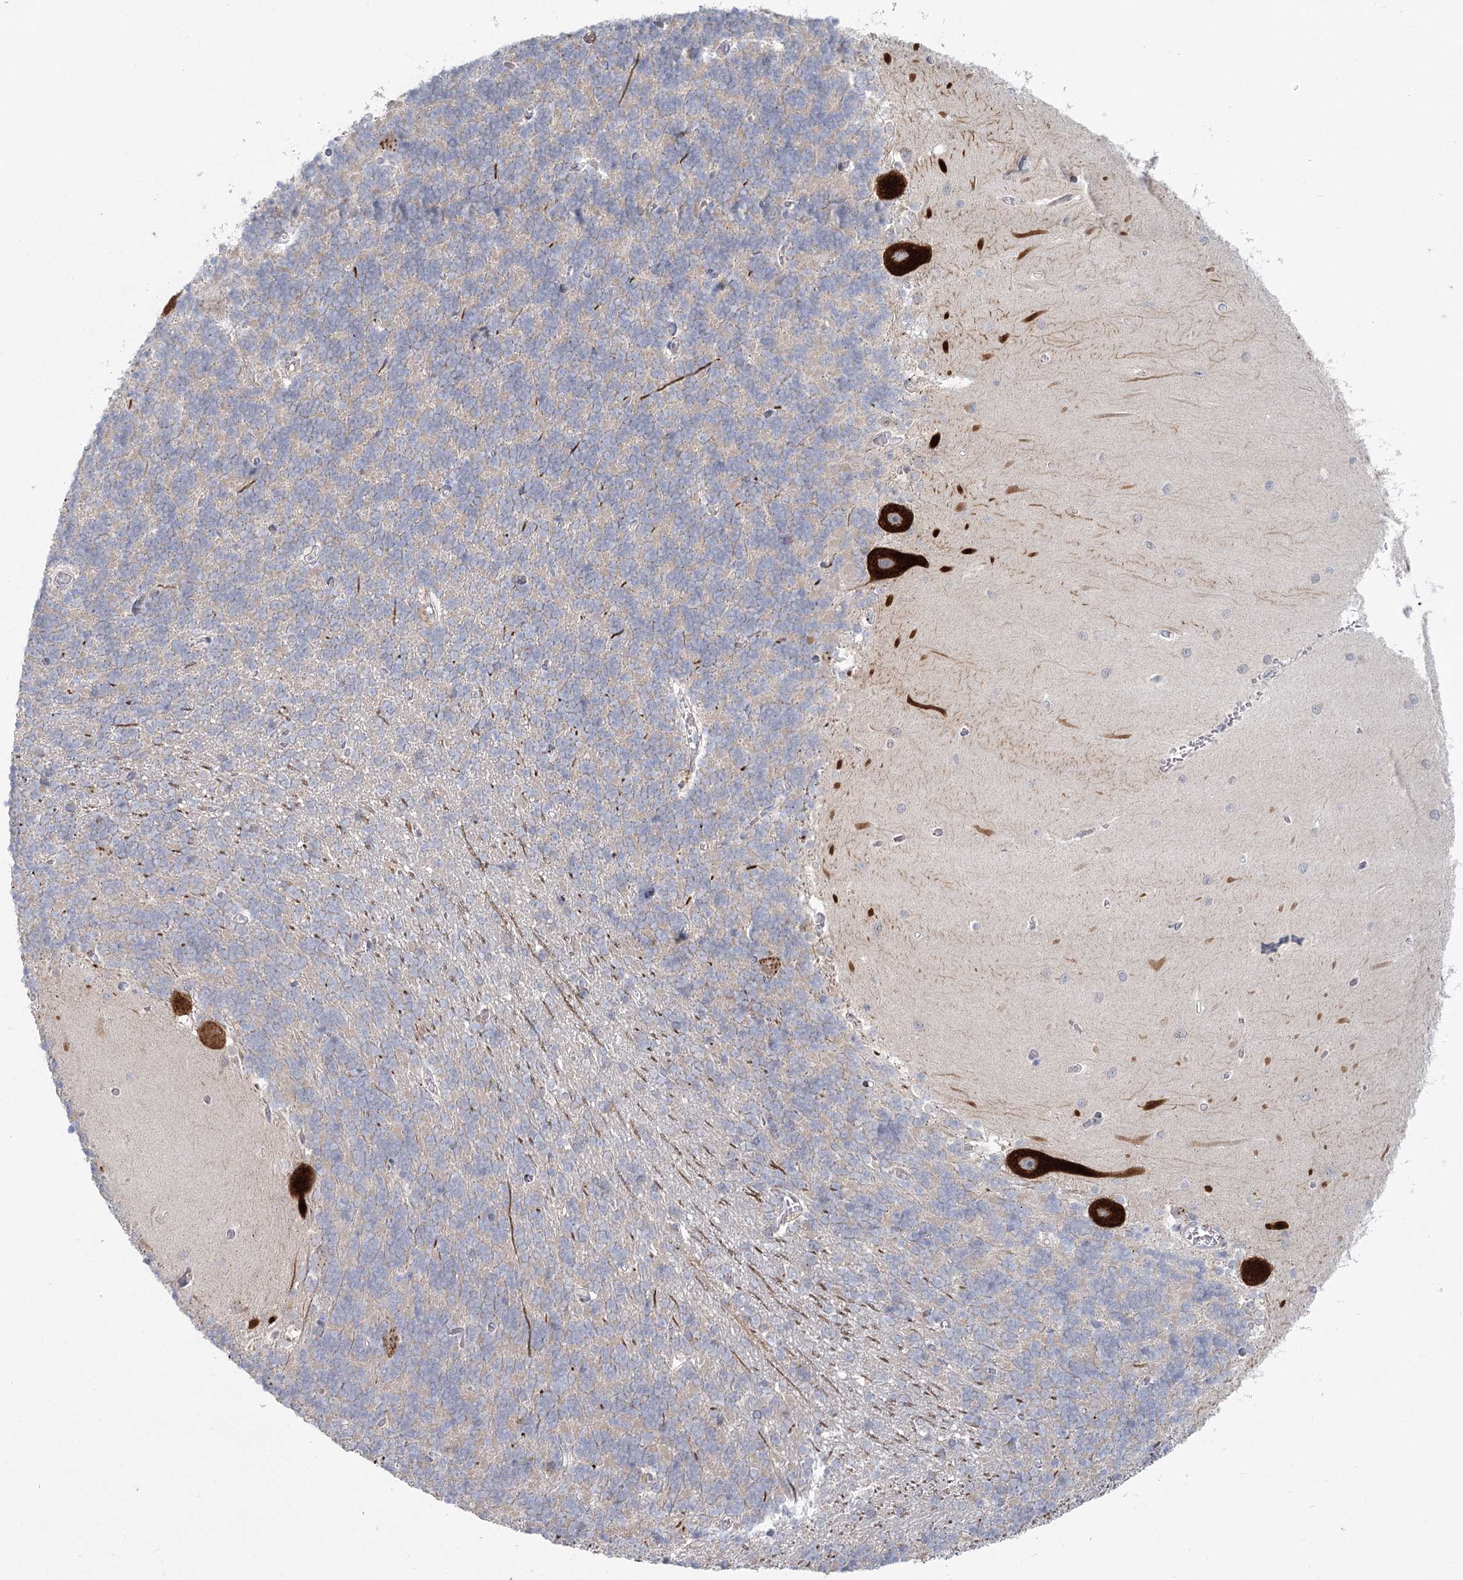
{"staining": {"intensity": "strong", "quantity": "<25%", "location": "cytoplasmic/membranous"}, "tissue": "cerebellum", "cell_type": "Cells in granular layer", "image_type": "normal", "snomed": [{"axis": "morphology", "description": "Normal tissue, NOS"}, {"axis": "topography", "description": "Cerebellum"}], "caption": "High-magnification brightfield microscopy of unremarkable cerebellum stained with DAB (3,3'-diaminobenzidine) (brown) and counterstained with hematoxylin (blue). cells in granular layer exhibit strong cytoplasmic/membranous staining is present in about<25% of cells. The protein is shown in brown color, while the nuclei are stained blue.", "gene": "FAM110C", "patient": {"sex": "male", "age": 37}}